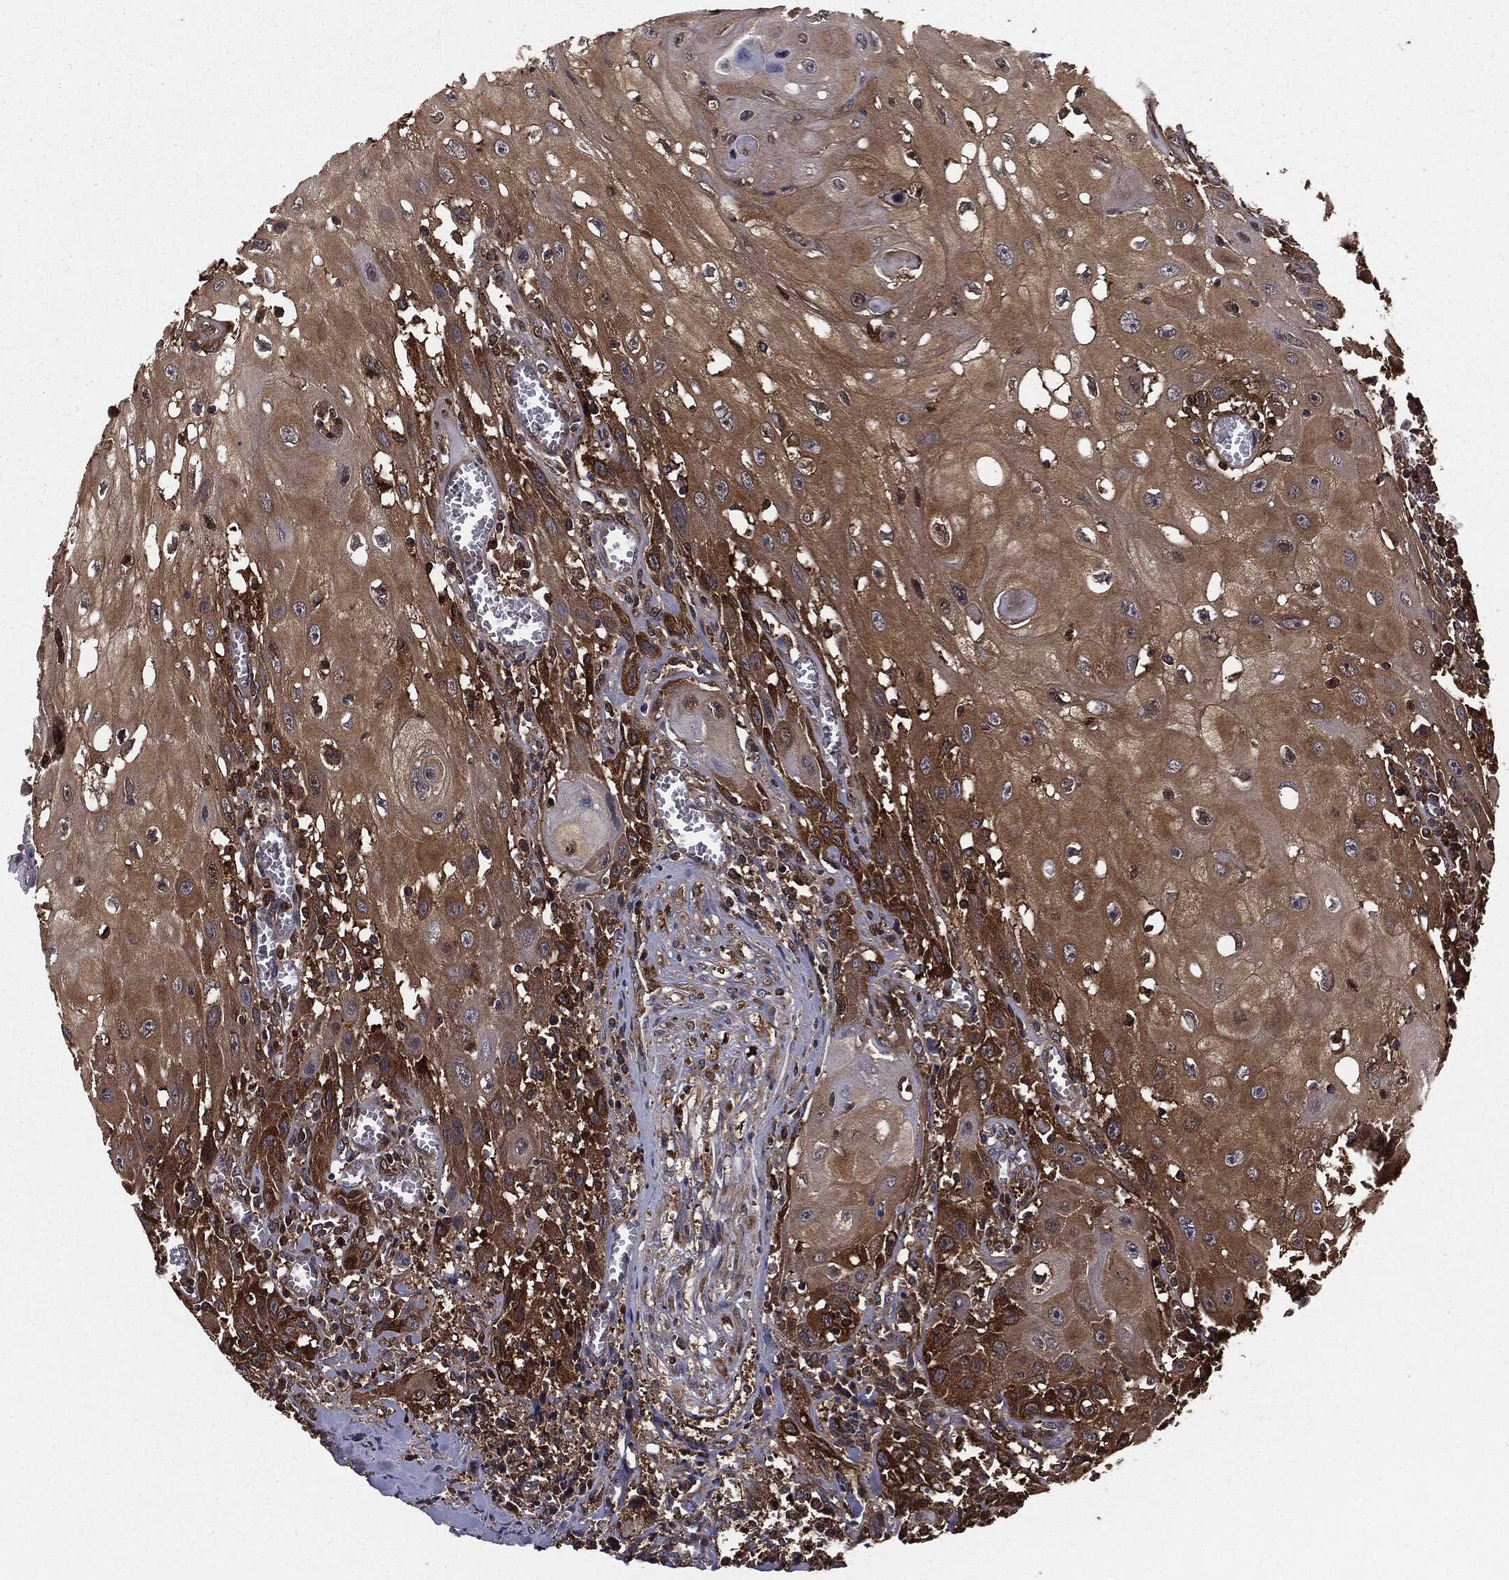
{"staining": {"intensity": "moderate", "quantity": ">75%", "location": "cytoplasmic/membranous"}, "tissue": "head and neck cancer", "cell_type": "Tumor cells", "image_type": "cancer", "snomed": [{"axis": "morphology", "description": "Normal tissue, NOS"}, {"axis": "morphology", "description": "Squamous cell carcinoma, NOS"}, {"axis": "topography", "description": "Oral tissue"}, {"axis": "topography", "description": "Head-Neck"}], "caption": "A histopathology image of head and neck cancer stained for a protein demonstrates moderate cytoplasmic/membranous brown staining in tumor cells. (DAB IHC with brightfield microscopy, high magnification).", "gene": "GNB5", "patient": {"sex": "male", "age": 71}}